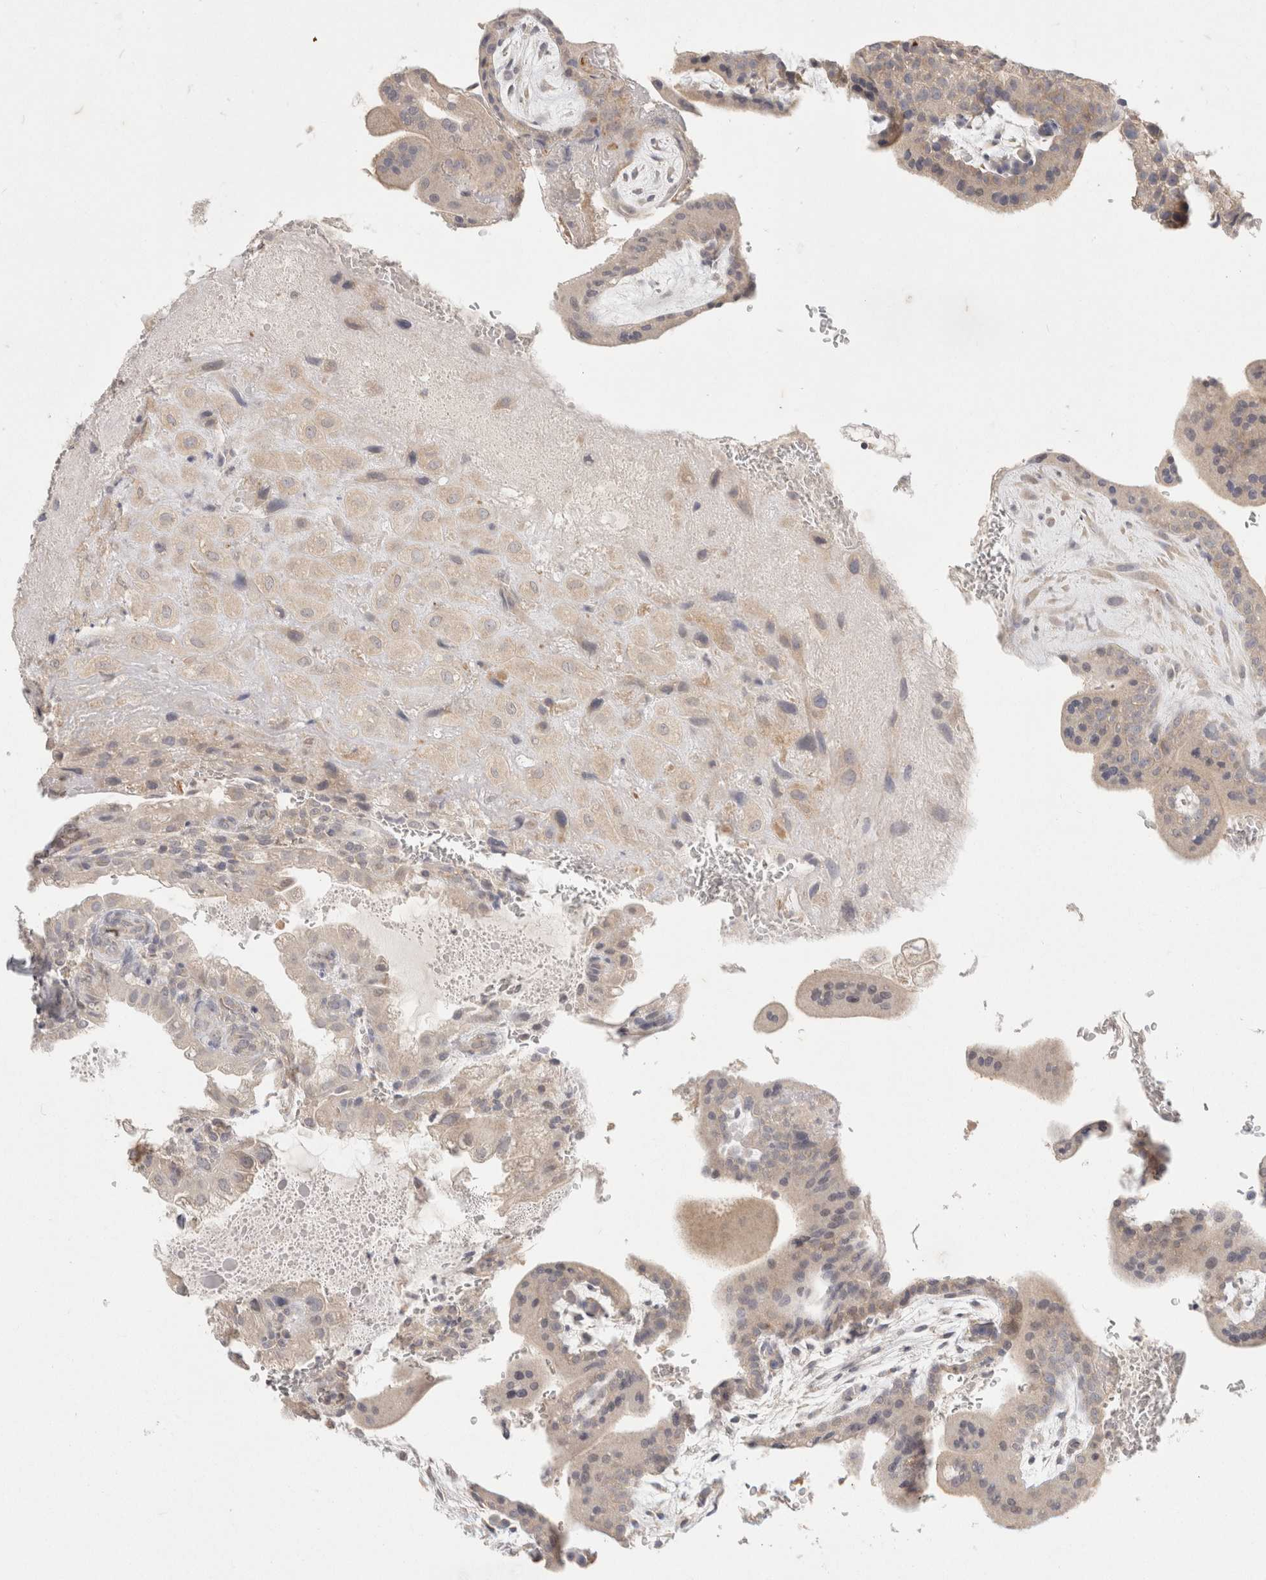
{"staining": {"intensity": "negative", "quantity": "none", "location": "none"}, "tissue": "placenta", "cell_type": "Decidual cells", "image_type": "normal", "snomed": [{"axis": "morphology", "description": "Normal tissue, NOS"}, {"axis": "topography", "description": "Placenta"}], "caption": "Unremarkable placenta was stained to show a protein in brown. There is no significant expression in decidual cells. (DAB (3,3'-diaminobenzidine) immunohistochemistry, high magnification).", "gene": "CHRM4", "patient": {"sex": "female", "age": 35}}